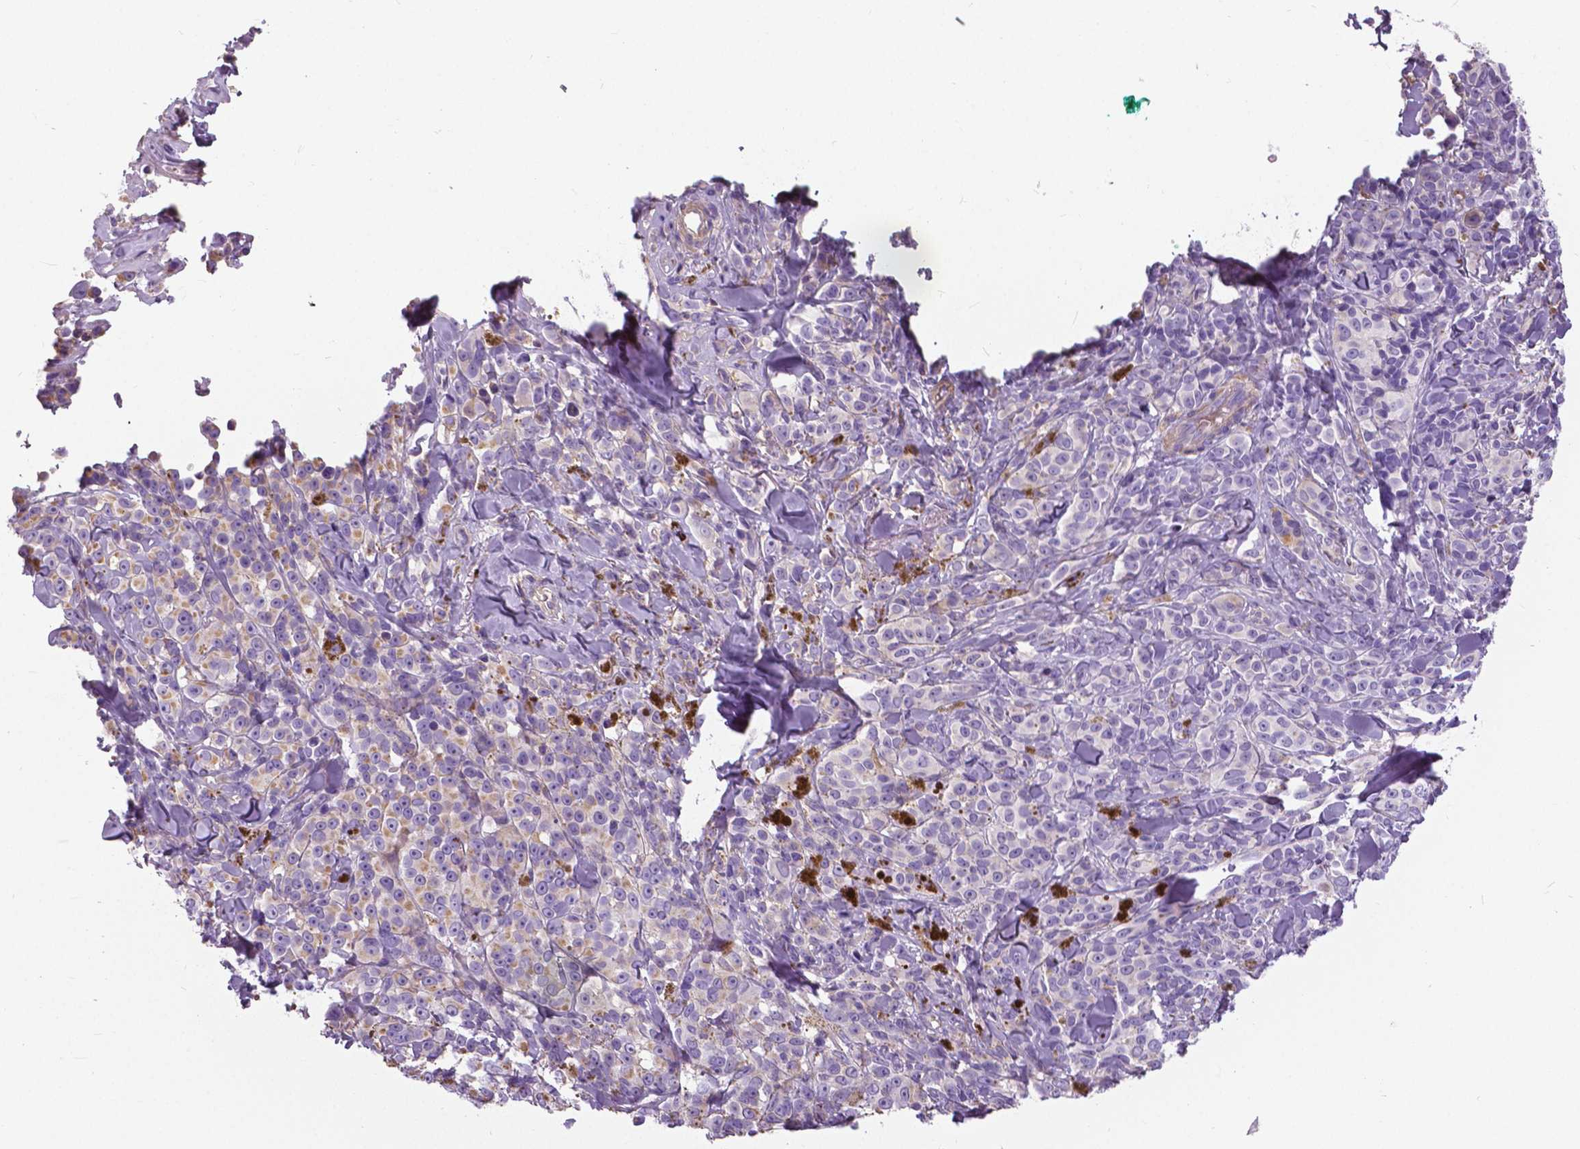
{"staining": {"intensity": "negative", "quantity": "none", "location": "none"}, "tissue": "melanoma", "cell_type": "Tumor cells", "image_type": "cancer", "snomed": [{"axis": "morphology", "description": "Malignant melanoma, NOS"}, {"axis": "topography", "description": "Skin"}], "caption": "Image shows no protein expression in tumor cells of malignant melanoma tissue. (DAB IHC with hematoxylin counter stain).", "gene": "ANXA13", "patient": {"sex": "male", "age": 85}}